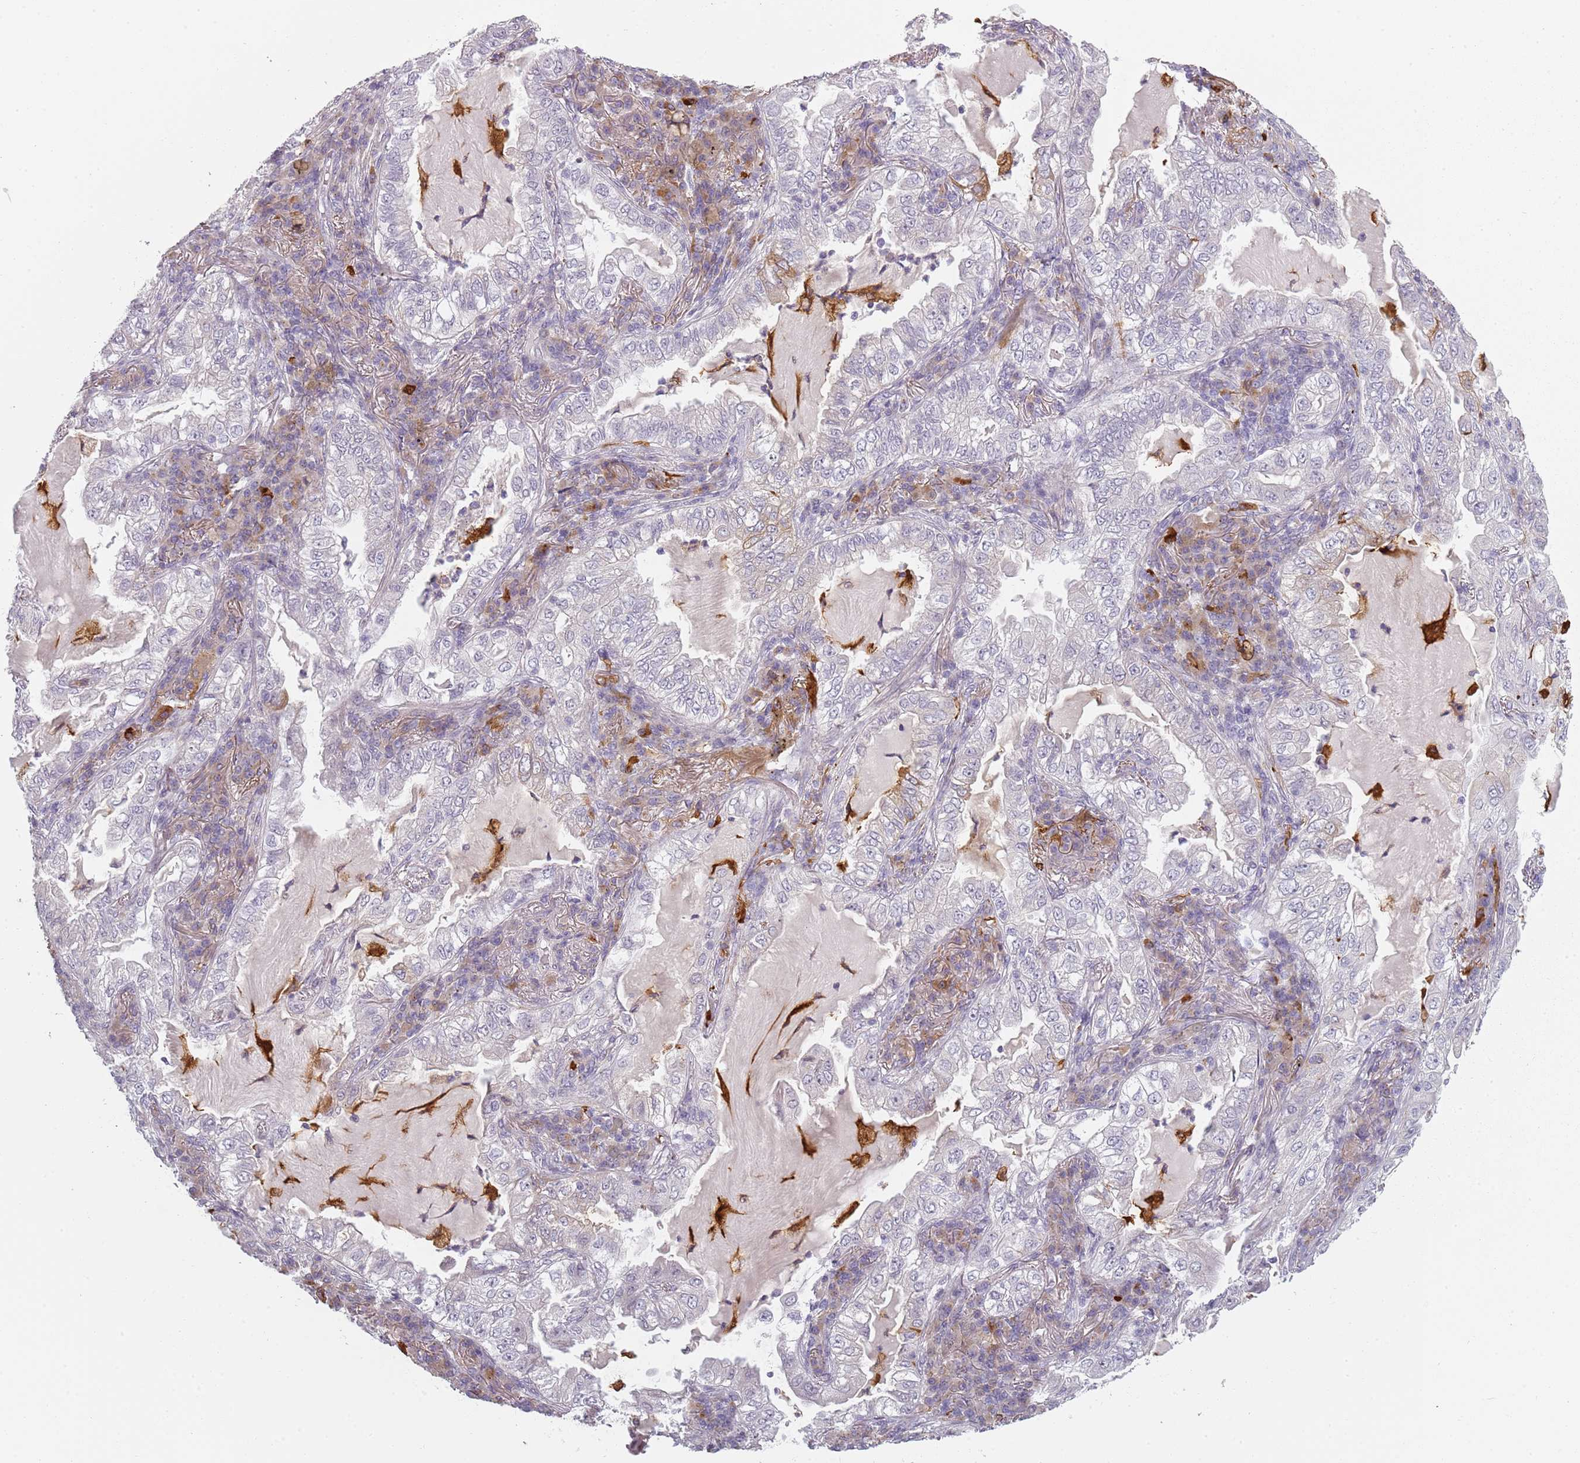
{"staining": {"intensity": "negative", "quantity": "none", "location": "none"}, "tissue": "lung cancer", "cell_type": "Tumor cells", "image_type": "cancer", "snomed": [{"axis": "morphology", "description": "Adenocarcinoma, NOS"}, {"axis": "topography", "description": "Lung"}], "caption": "The photomicrograph demonstrates no significant expression in tumor cells of lung adenocarcinoma.", "gene": "CC2D2B", "patient": {"sex": "female", "age": 73}}